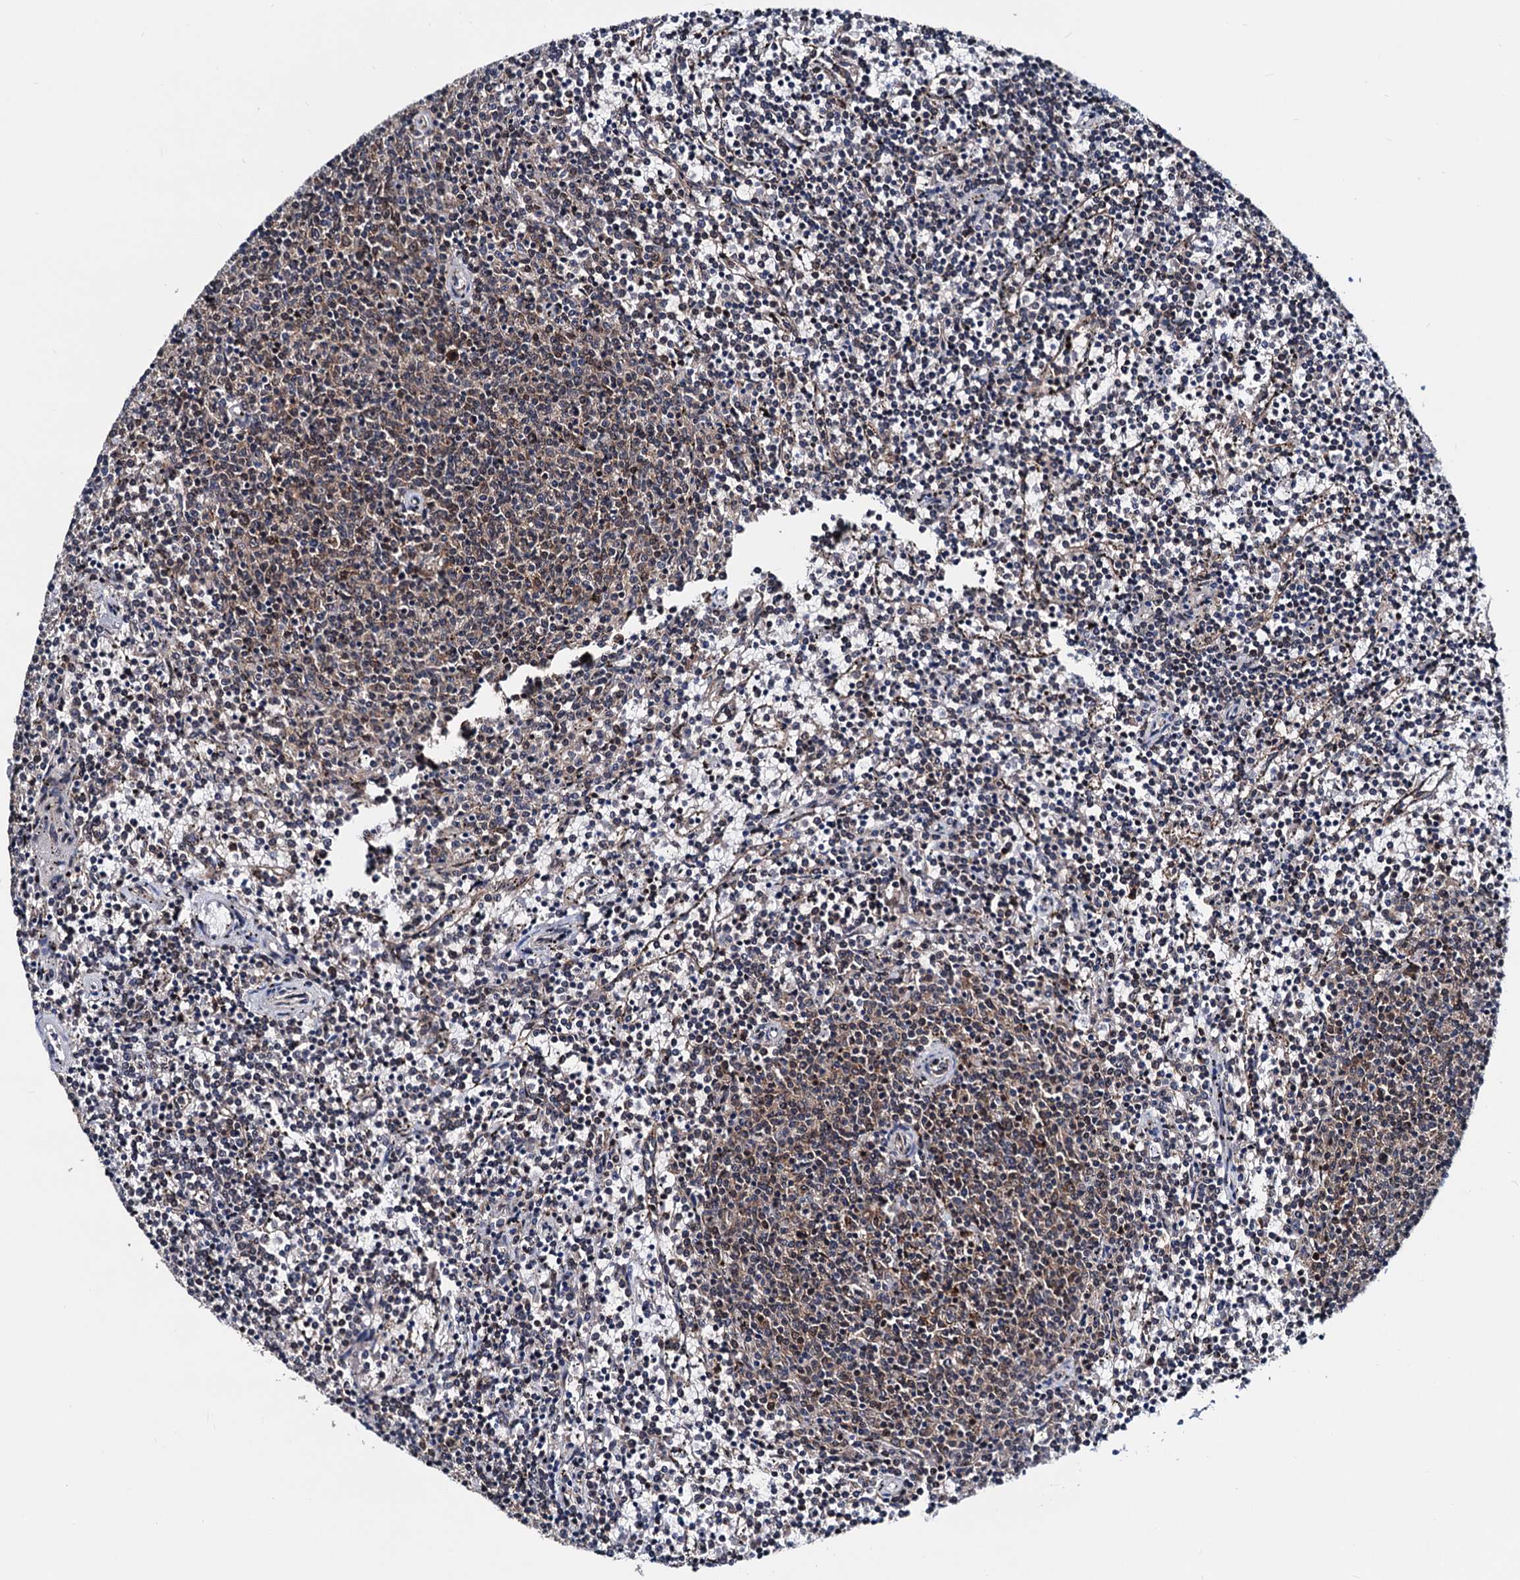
{"staining": {"intensity": "weak", "quantity": "25%-75%", "location": "cytoplasmic/membranous"}, "tissue": "lymphoma", "cell_type": "Tumor cells", "image_type": "cancer", "snomed": [{"axis": "morphology", "description": "Malignant lymphoma, non-Hodgkin's type, Low grade"}, {"axis": "topography", "description": "Spleen"}], "caption": "Protein expression analysis of malignant lymphoma, non-Hodgkin's type (low-grade) demonstrates weak cytoplasmic/membranous staining in about 25%-75% of tumor cells.", "gene": "COA4", "patient": {"sex": "female", "age": 50}}